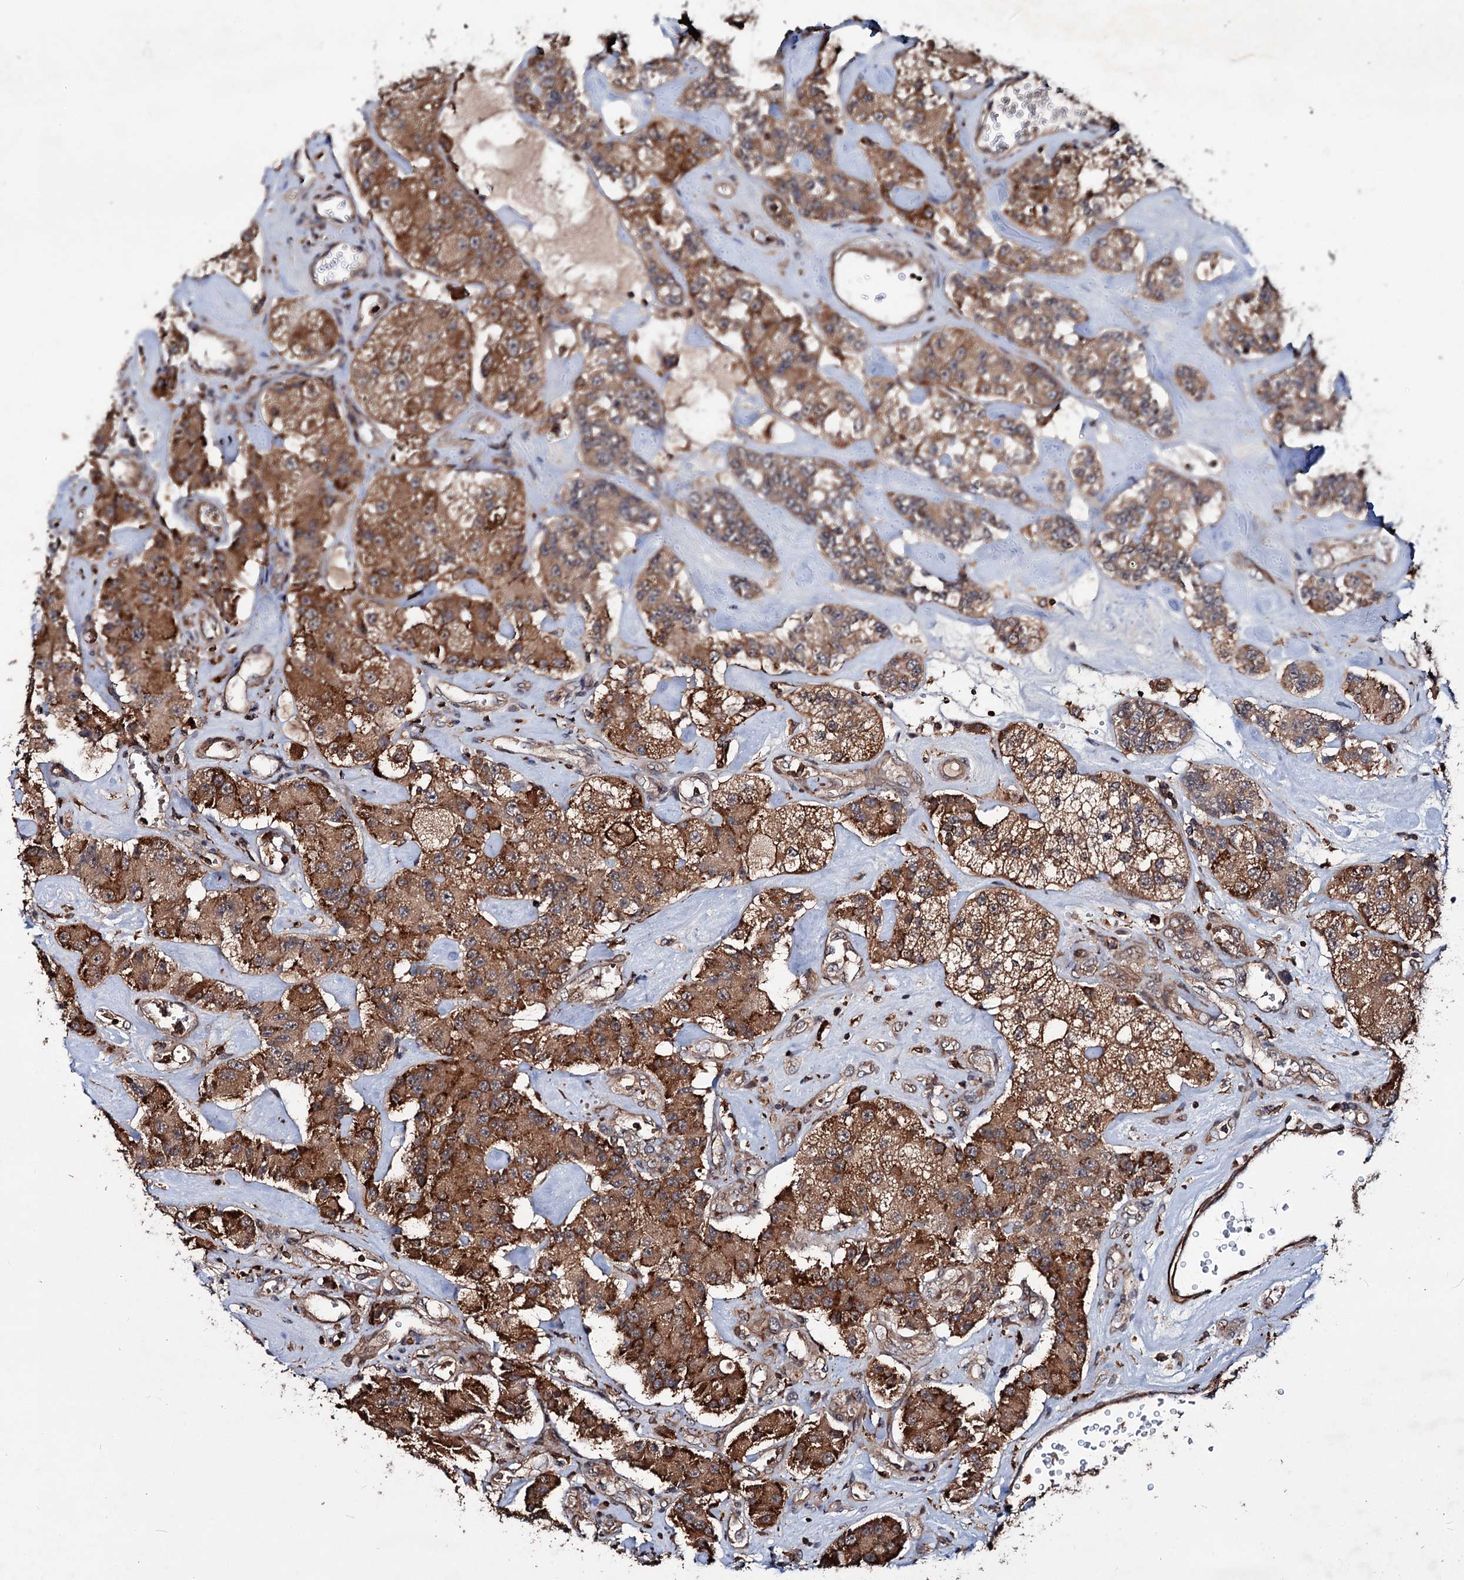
{"staining": {"intensity": "strong", "quantity": ">75%", "location": "cytoplasmic/membranous"}, "tissue": "carcinoid", "cell_type": "Tumor cells", "image_type": "cancer", "snomed": [{"axis": "morphology", "description": "Carcinoid, malignant, NOS"}, {"axis": "topography", "description": "Pancreas"}], "caption": "Strong cytoplasmic/membranous protein staining is identified in approximately >75% of tumor cells in carcinoid.", "gene": "GRIP1", "patient": {"sex": "male", "age": 41}}